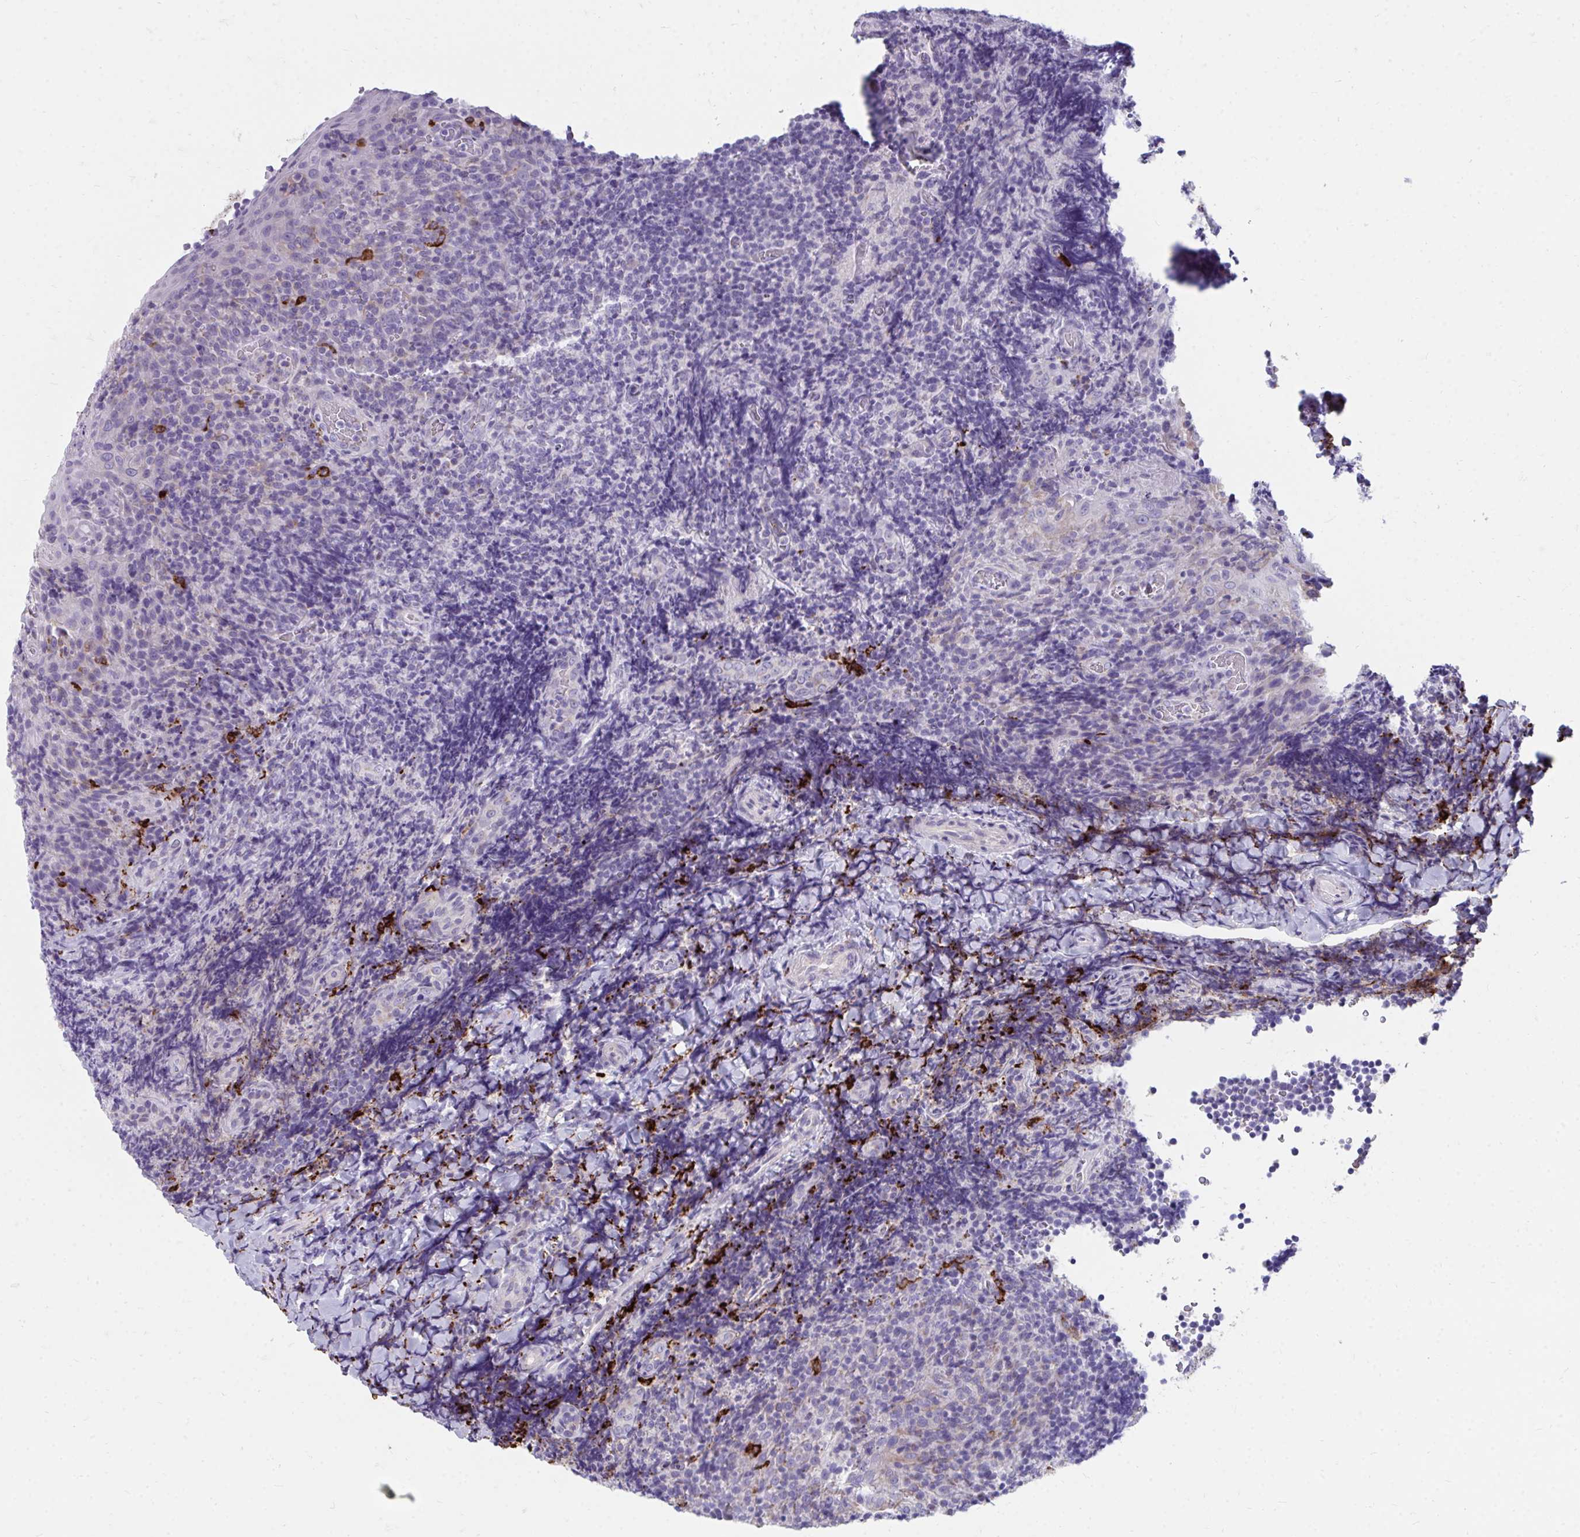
{"staining": {"intensity": "negative", "quantity": "none", "location": "none"}, "tissue": "tonsil", "cell_type": "Germinal center cells", "image_type": "normal", "snomed": [{"axis": "morphology", "description": "Normal tissue, NOS"}, {"axis": "topography", "description": "Tonsil"}], "caption": "An image of tonsil stained for a protein shows no brown staining in germinal center cells. (Brightfield microscopy of DAB immunohistochemistry (IHC) at high magnification).", "gene": "CD163", "patient": {"sex": "male", "age": 17}}